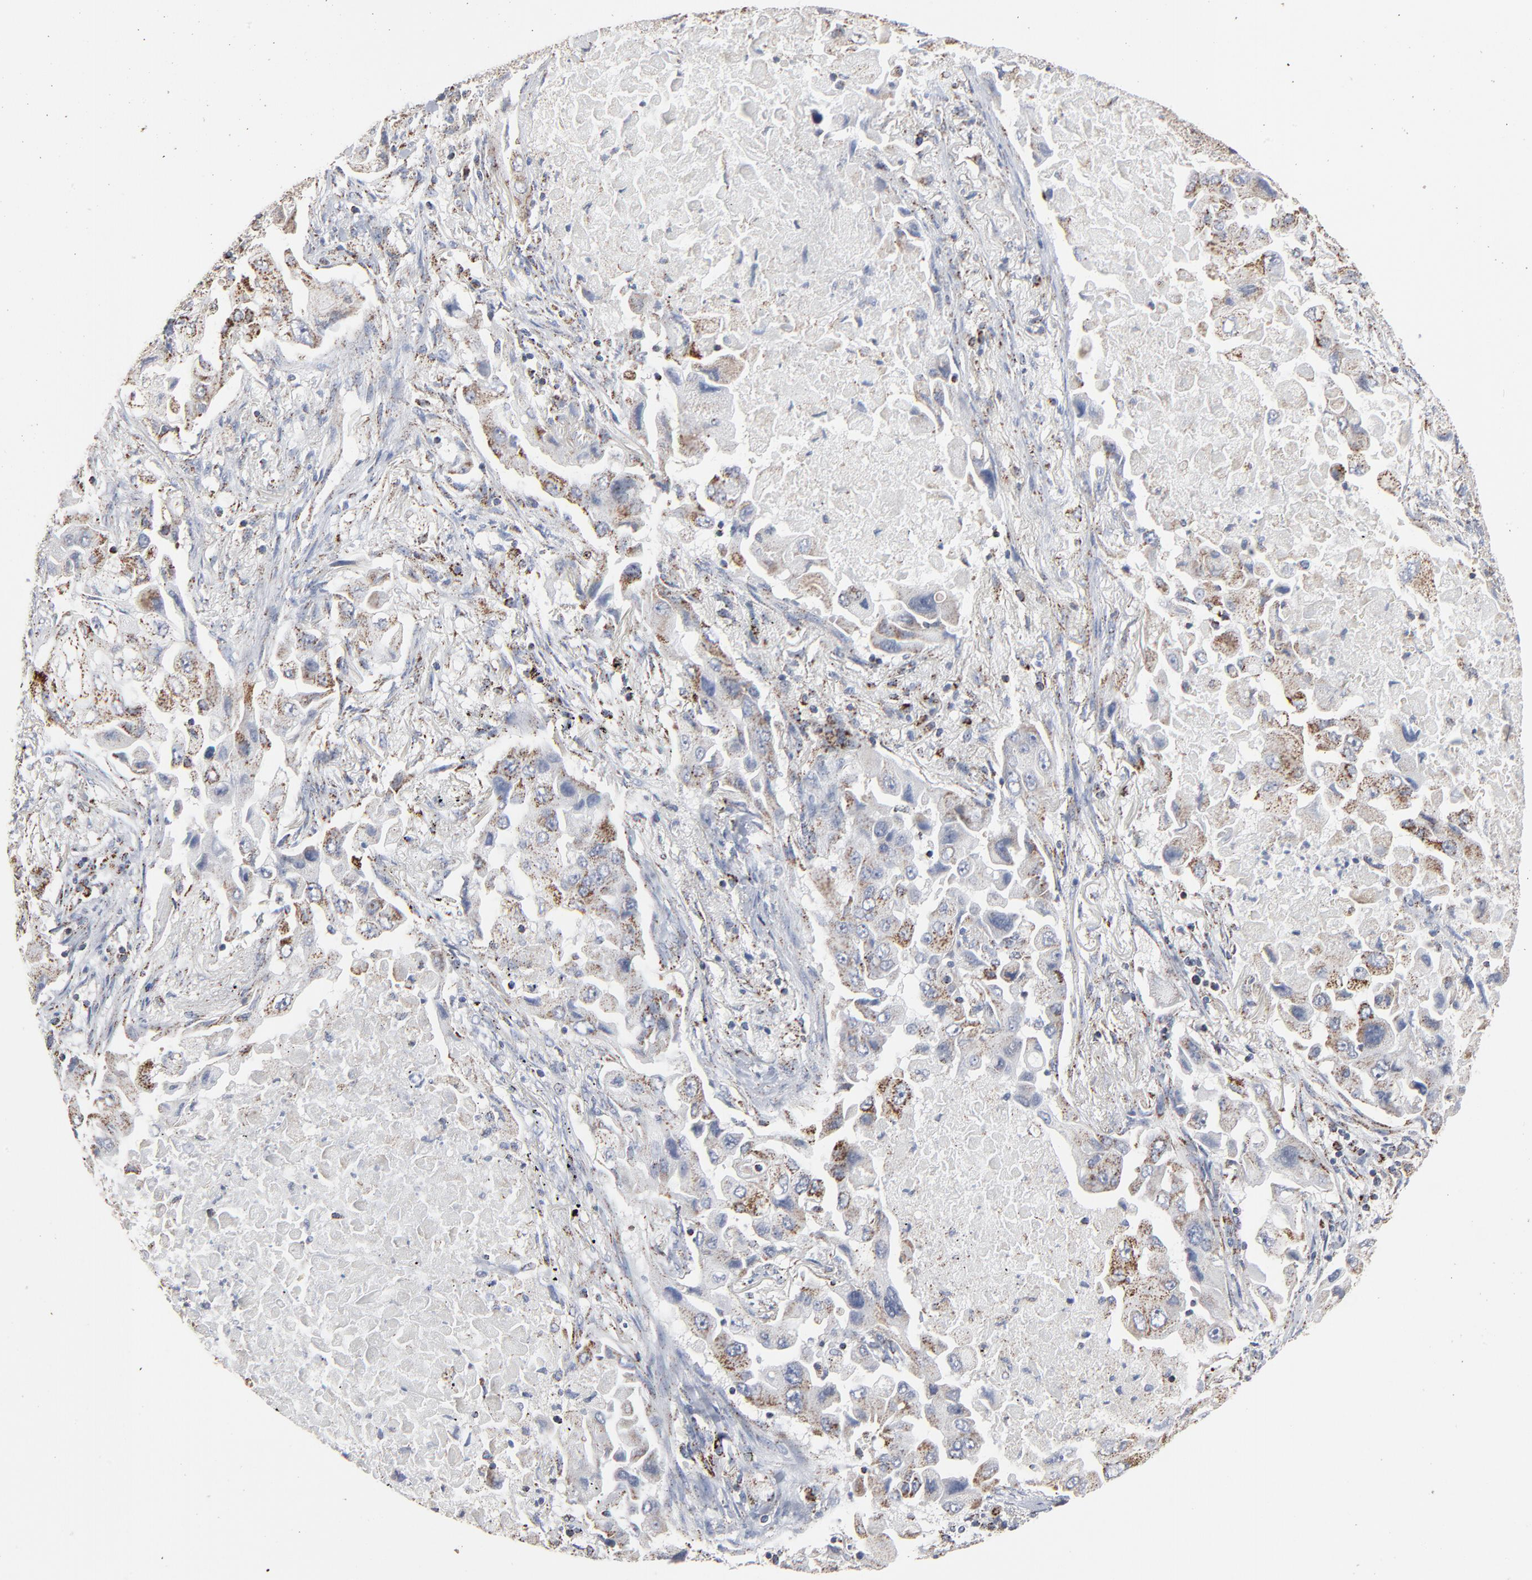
{"staining": {"intensity": "moderate", "quantity": "25%-75%", "location": "cytoplasmic/membranous"}, "tissue": "lung cancer", "cell_type": "Tumor cells", "image_type": "cancer", "snomed": [{"axis": "morphology", "description": "Adenocarcinoma, NOS"}, {"axis": "topography", "description": "Lung"}], "caption": "A brown stain labels moderate cytoplasmic/membranous staining of a protein in lung cancer tumor cells. Immunohistochemistry stains the protein in brown and the nuclei are stained blue.", "gene": "UQCRC1", "patient": {"sex": "female", "age": 65}}